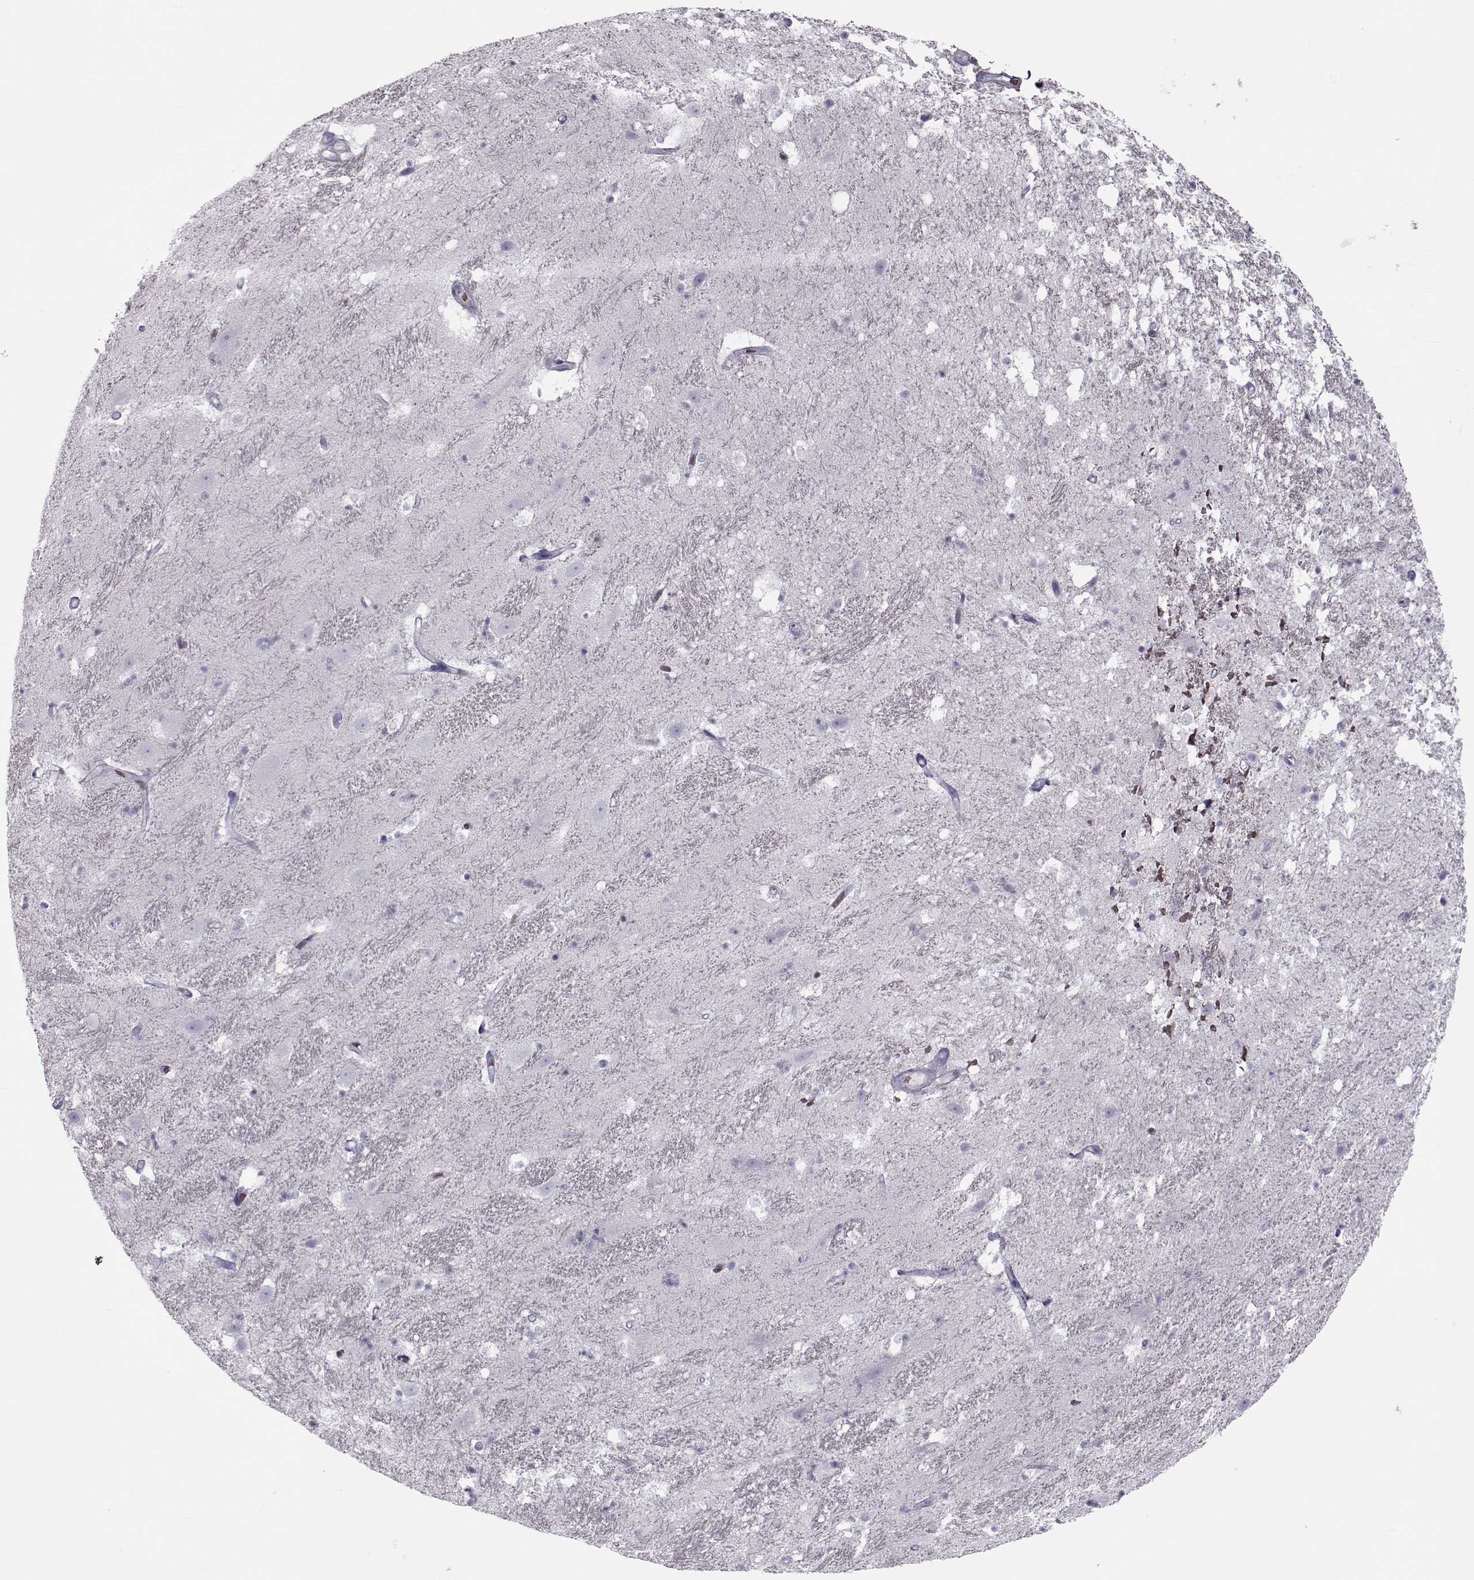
{"staining": {"intensity": "negative", "quantity": "none", "location": "none"}, "tissue": "hippocampus", "cell_type": "Glial cells", "image_type": "normal", "snomed": [{"axis": "morphology", "description": "Normal tissue, NOS"}, {"axis": "topography", "description": "Hippocampus"}], "caption": "A micrograph of human hippocampus is negative for staining in glial cells. Brightfield microscopy of IHC stained with DAB (3,3'-diaminobenzidine) (brown) and hematoxylin (blue), captured at high magnification.", "gene": "GARIN3", "patient": {"sex": "male", "age": 49}}